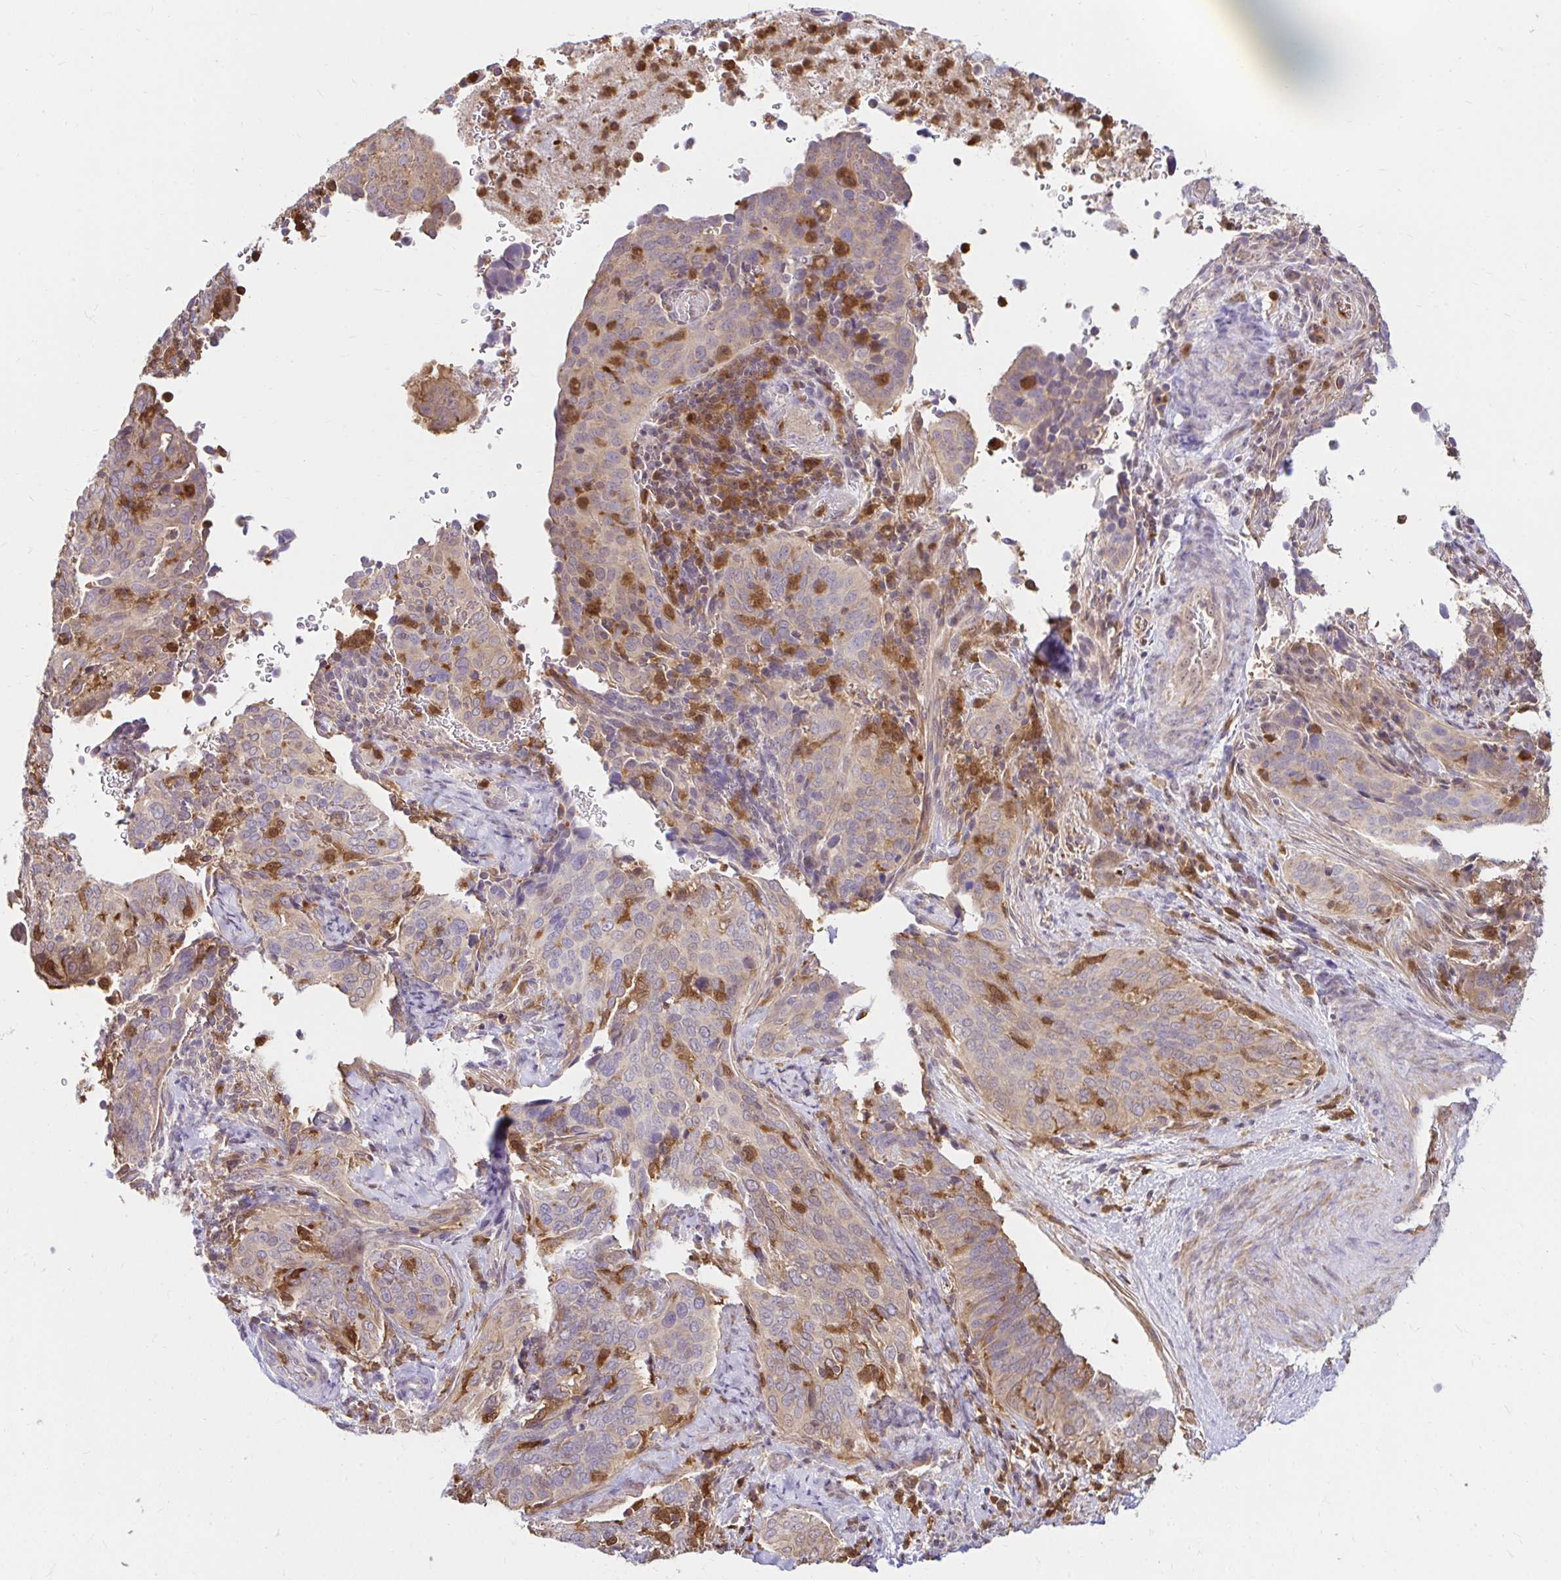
{"staining": {"intensity": "weak", "quantity": "<25%", "location": "cytoplasmic/membranous"}, "tissue": "cervical cancer", "cell_type": "Tumor cells", "image_type": "cancer", "snomed": [{"axis": "morphology", "description": "Squamous cell carcinoma, NOS"}, {"axis": "topography", "description": "Cervix"}], "caption": "The micrograph reveals no staining of tumor cells in squamous cell carcinoma (cervical).", "gene": "PYCARD", "patient": {"sex": "female", "age": 38}}